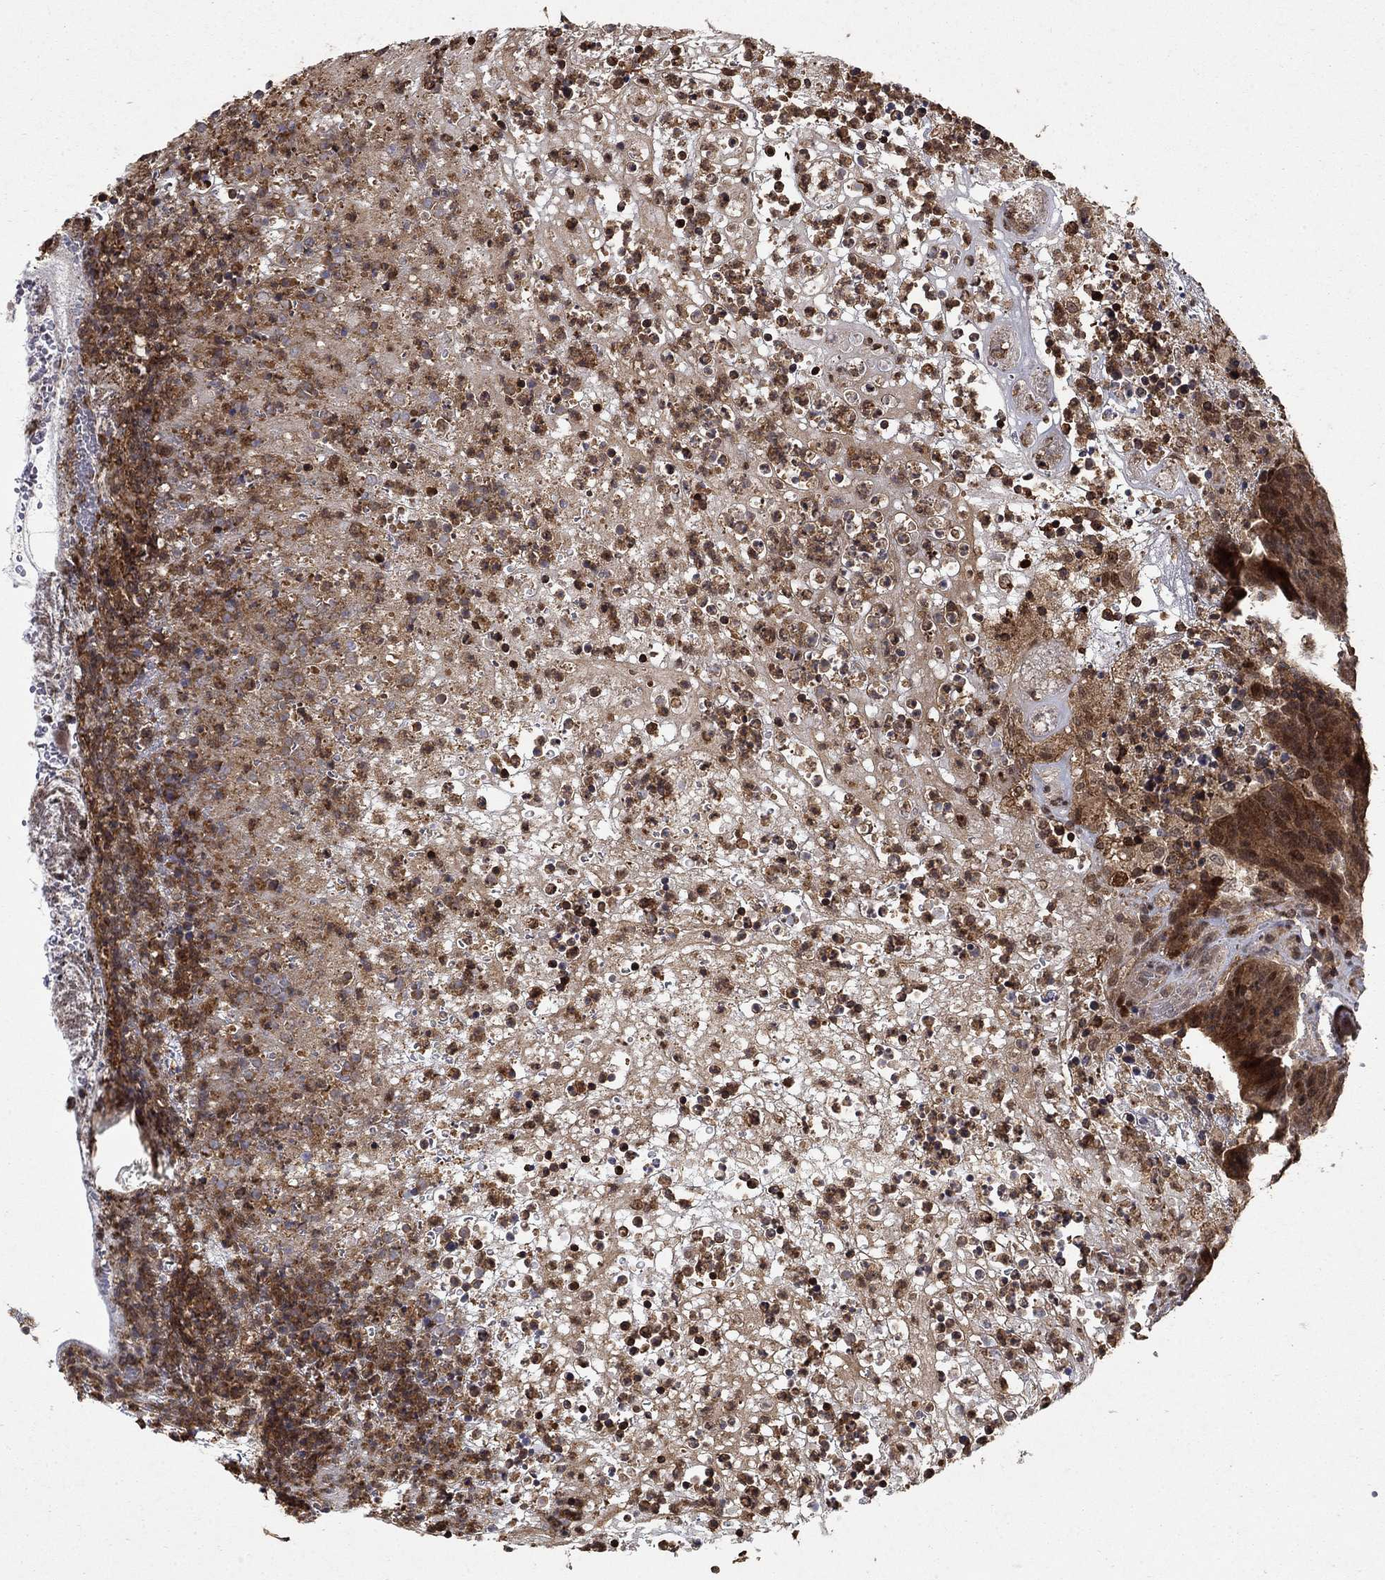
{"staining": {"intensity": "strong", "quantity": ">75%", "location": "cytoplasmic/membranous,nuclear"}, "tissue": "colorectal cancer", "cell_type": "Tumor cells", "image_type": "cancer", "snomed": [{"axis": "morphology", "description": "Adenocarcinoma, NOS"}, {"axis": "topography", "description": "Colon"}], "caption": "A brown stain shows strong cytoplasmic/membranous and nuclear positivity of a protein in human colorectal cancer tumor cells. (Stains: DAB (3,3'-diaminobenzidine) in brown, nuclei in blue, Microscopy: brightfield microscopy at high magnification).", "gene": "CCDC66", "patient": {"sex": "female", "age": 75}}